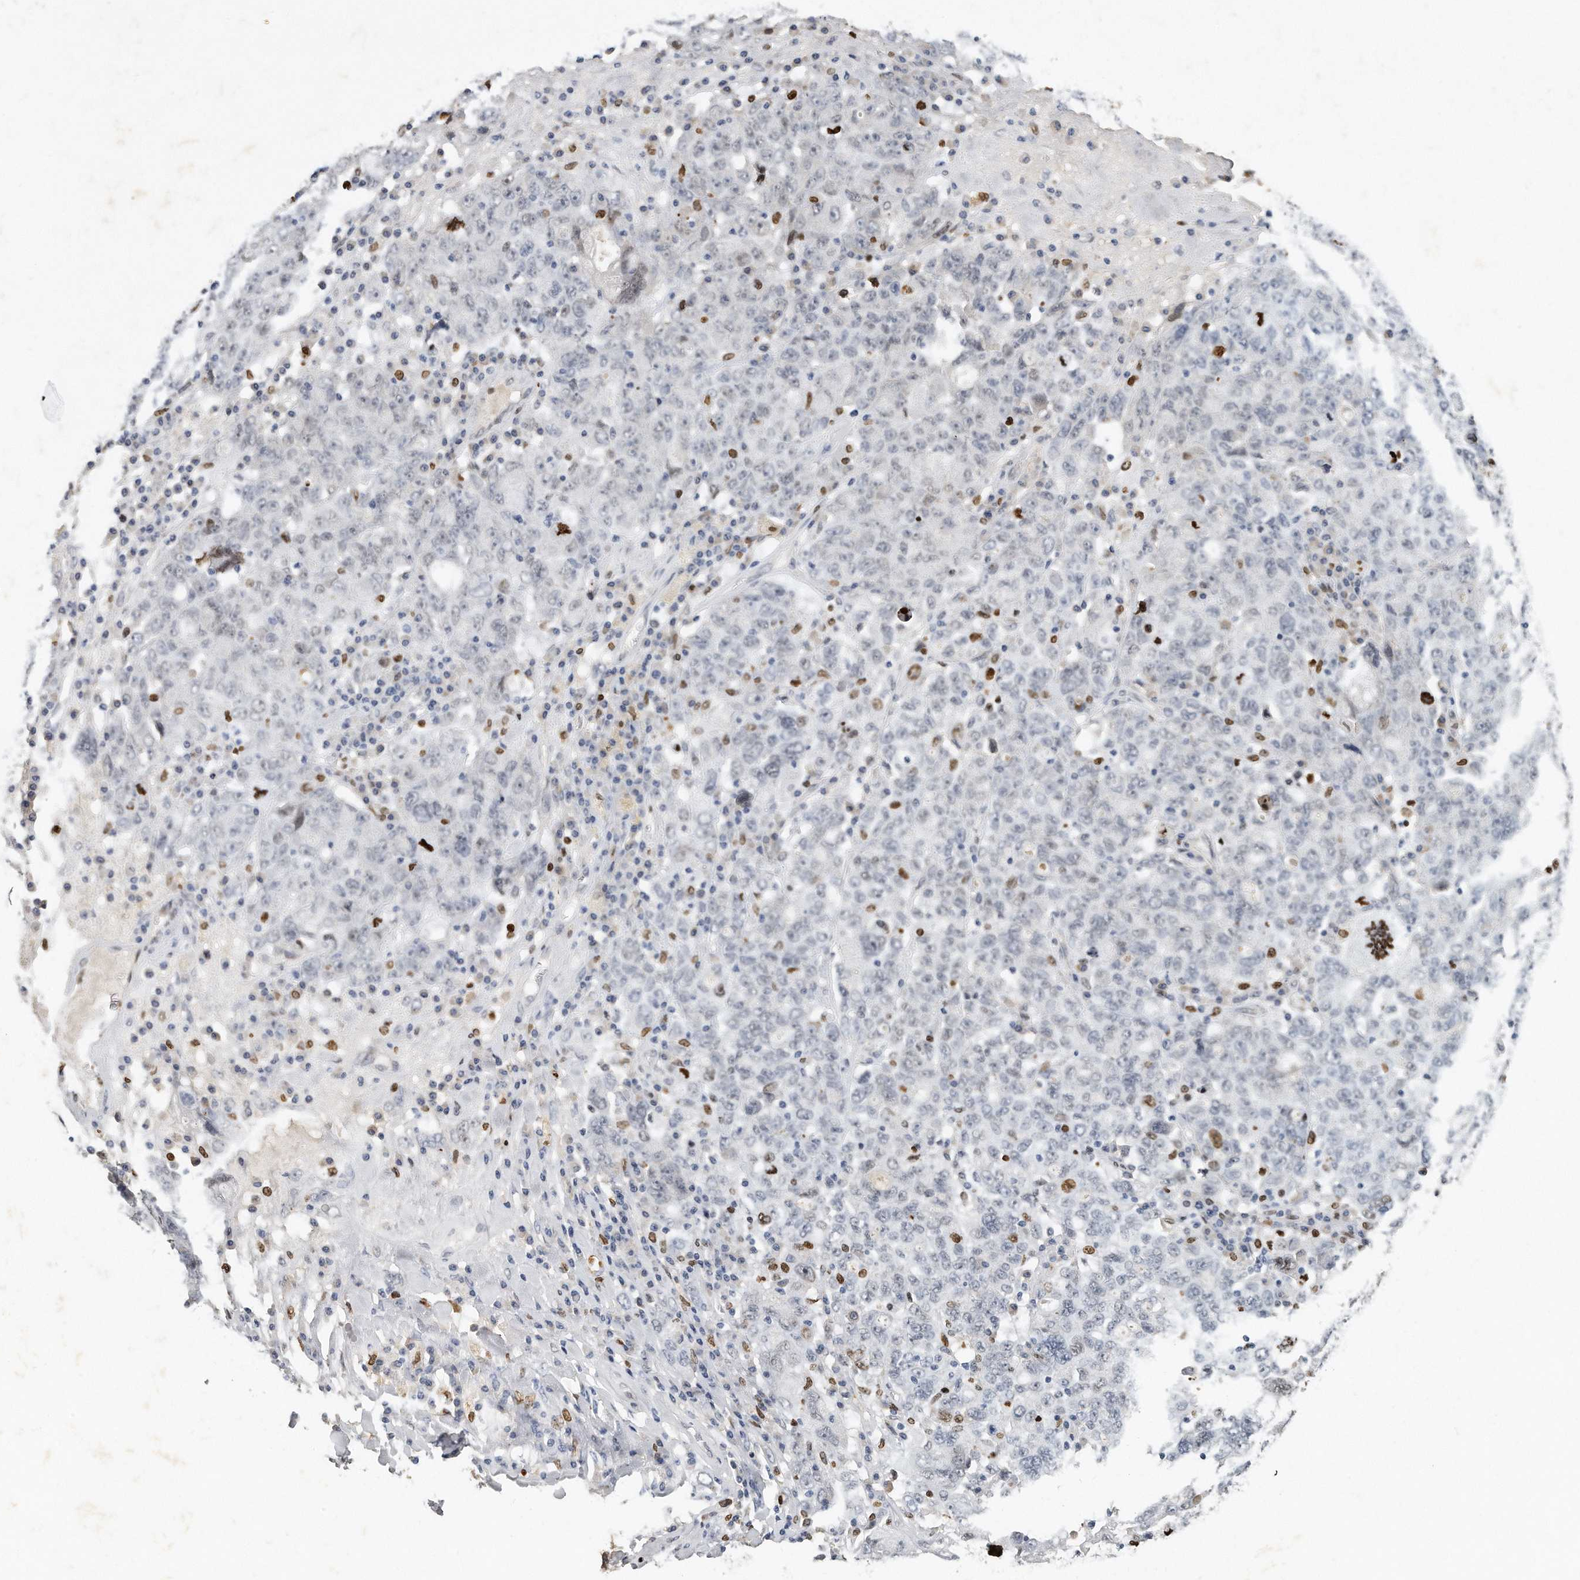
{"staining": {"intensity": "negative", "quantity": "none", "location": "none"}, "tissue": "ovarian cancer", "cell_type": "Tumor cells", "image_type": "cancer", "snomed": [{"axis": "morphology", "description": "Carcinoma, endometroid"}, {"axis": "topography", "description": "Ovary"}], "caption": "Immunohistochemical staining of ovarian cancer (endometroid carcinoma) exhibits no significant expression in tumor cells.", "gene": "CTBP2", "patient": {"sex": "female", "age": 62}}